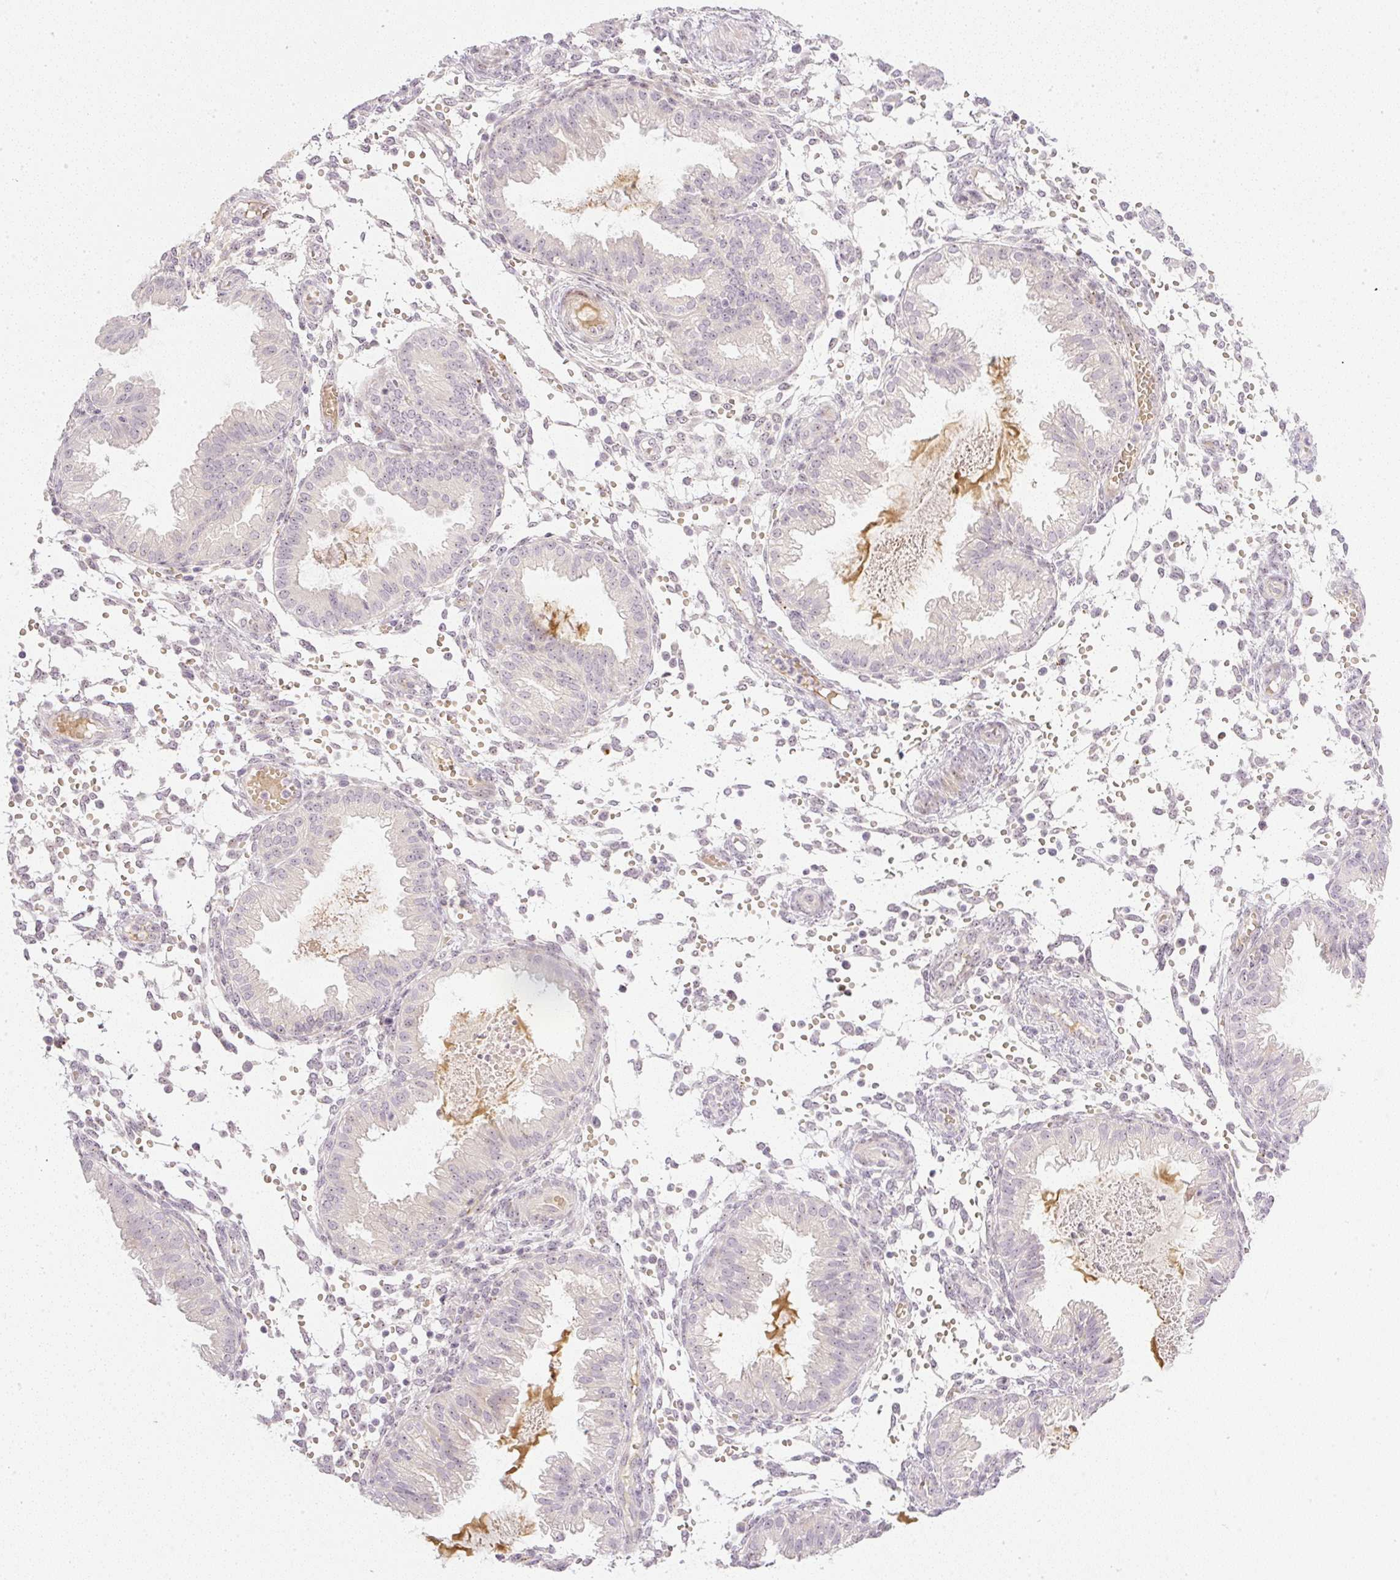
{"staining": {"intensity": "negative", "quantity": "none", "location": "none"}, "tissue": "endometrium", "cell_type": "Cells in endometrial stroma", "image_type": "normal", "snomed": [{"axis": "morphology", "description": "Normal tissue, NOS"}, {"axis": "topography", "description": "Endometrium"}], "caption": "A high-resolution image shows immunohistochemistry (IHC) staining of unremarkable endometrium, which demonstrates no significant staining in cells in endometrial stroma.", "gene": "AAR2", "patient": {"sex": "female", "age": 33}}